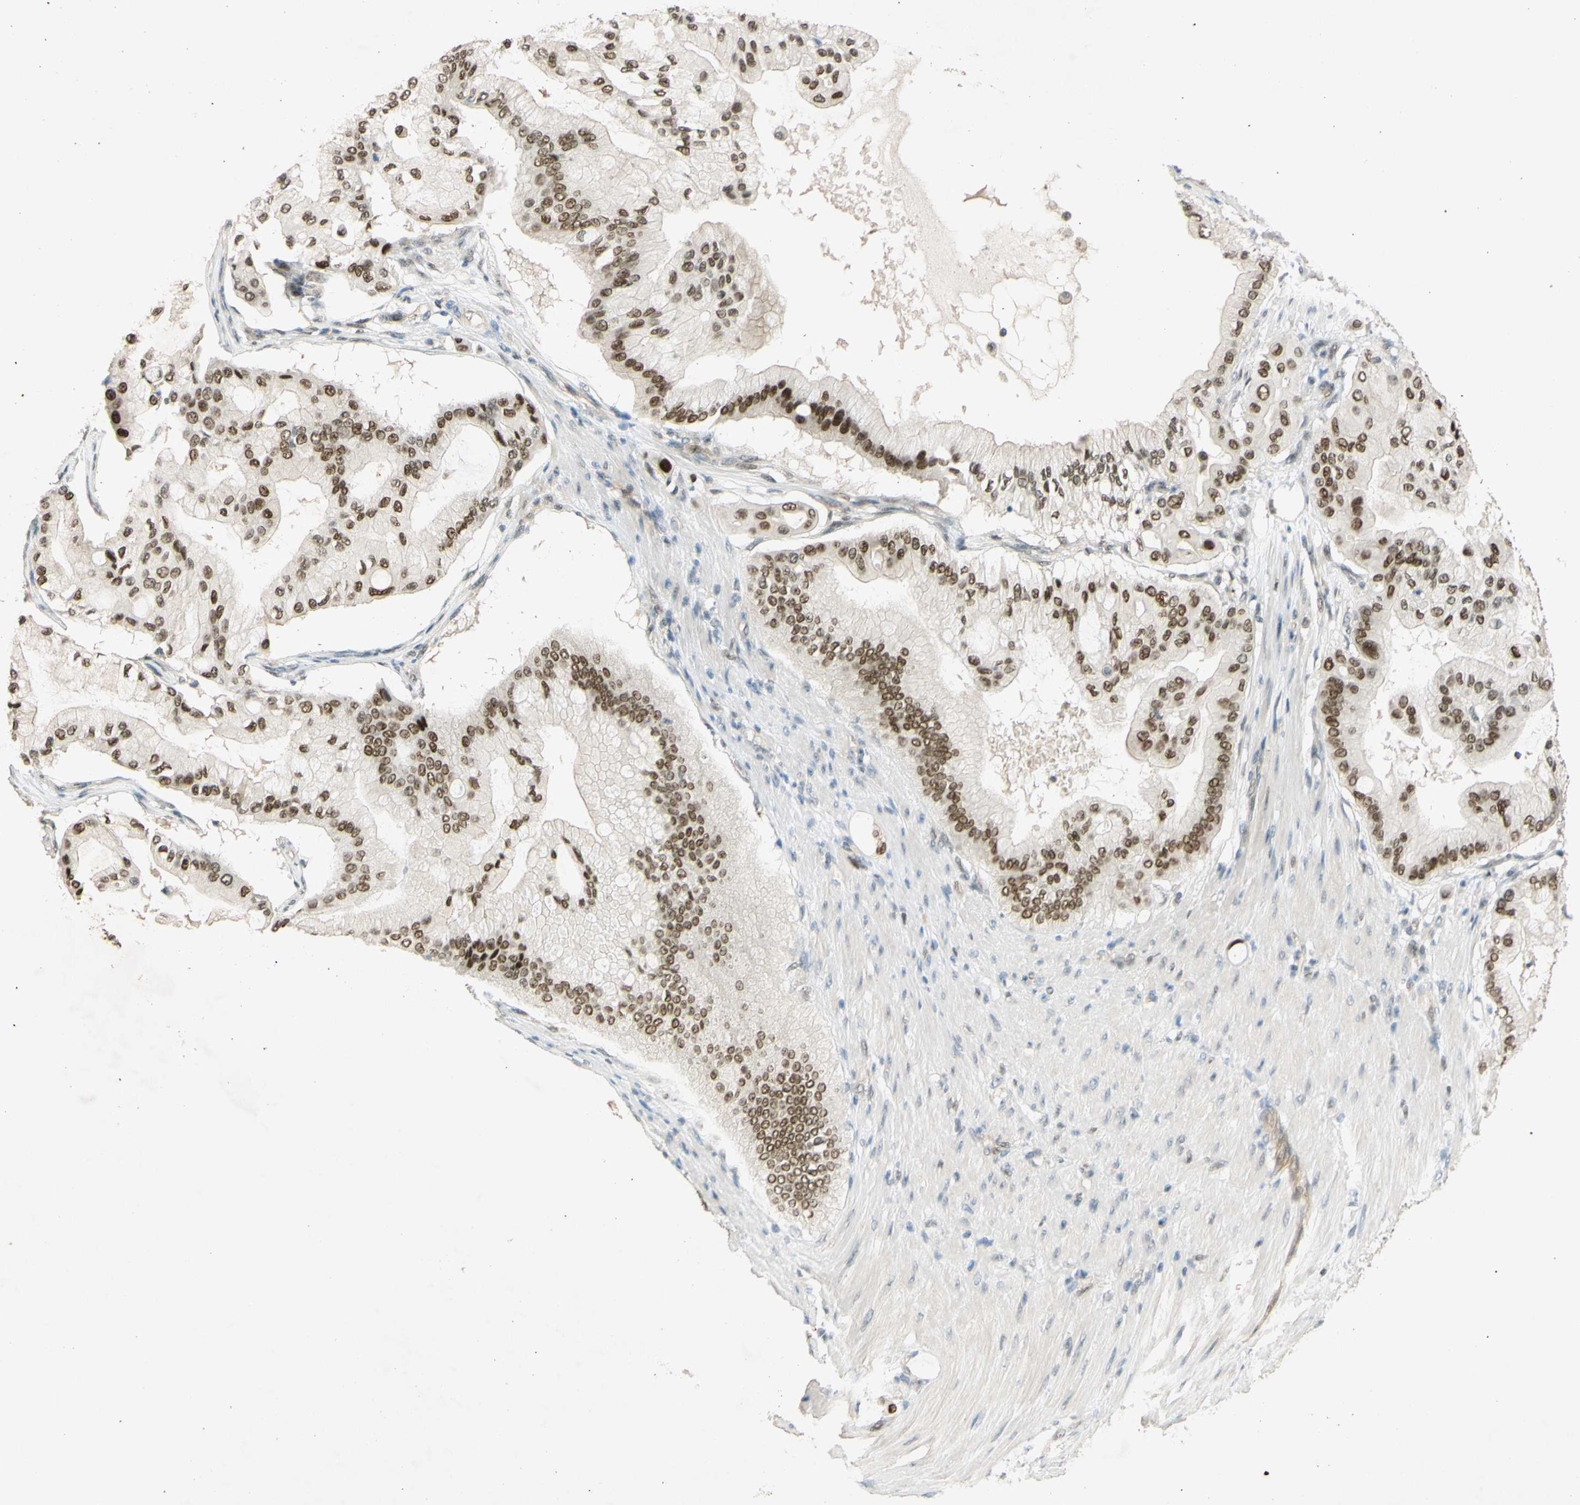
{"staining": {"intensity": "strong", "quantity": ">75%", "location": "nuclear"}, "tissue": "pancreatic cancer", "cell_type": "Tumor cells", "image_type": "cancer", "snomed": [{"axis": "morphology", "description": "Adenocarcinoma, NOS"}, {"axis": "morphology", "description": "Adenocarcinoma, metastatic, NOS"}, {"axis": "topography", "description": "Lymph node"}, {"axis": "topography", "description": "Pancreas"}, {"axis": "topography", "description": "Duodenum"}], "caption": "High-magnification brightfield microscopy of pancreatic cancer (adenocarcinoma) stained with DAB (3,3'-diaminobenzidine) (brown) and counterstained with hematoxylin (blue). tumor cells exhibit strong nuclear positivity is seen in approximately>75% of cells.", "gene": "POLB", "patient": {"sex": "female", "age": 64}}